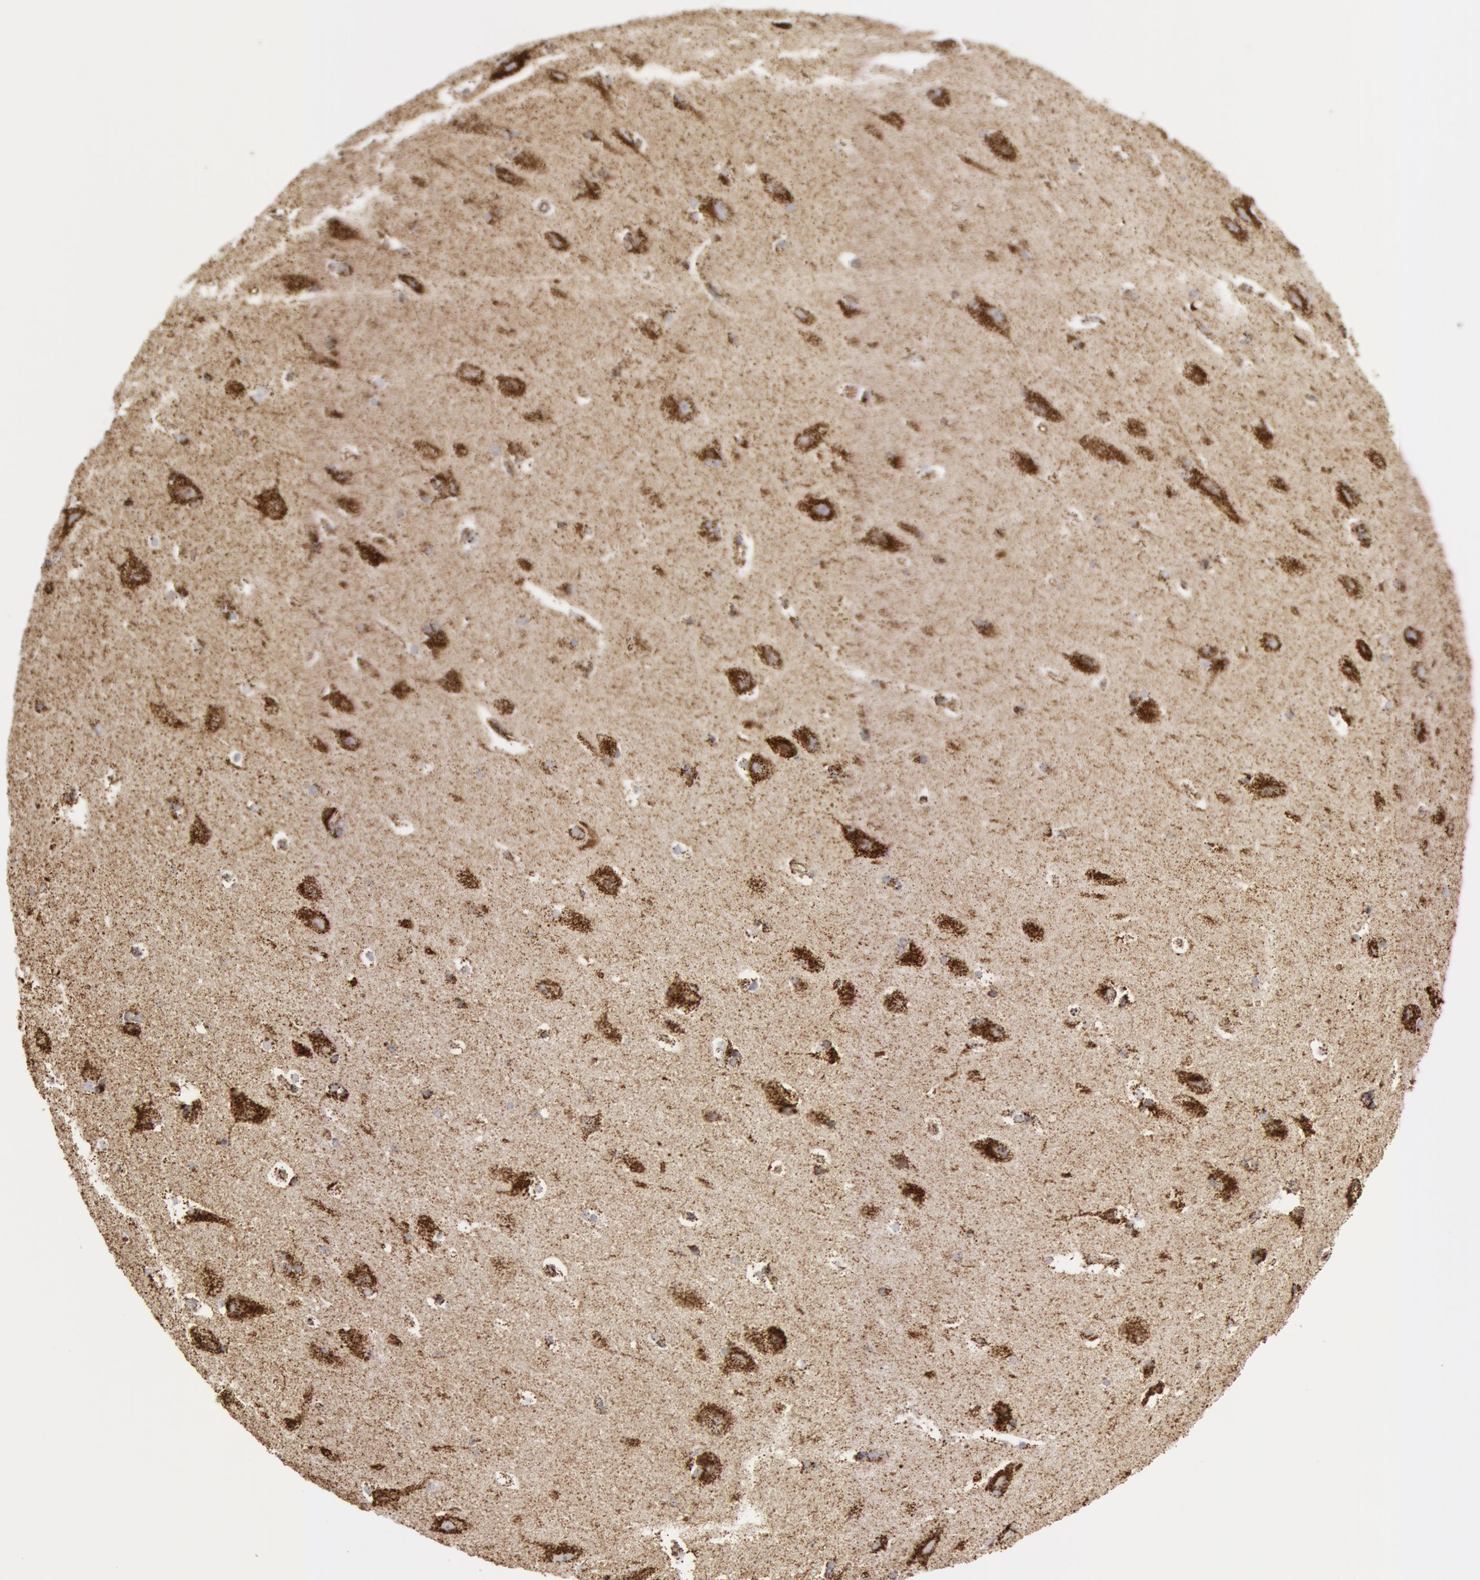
{"staining": {"intensity": "moderate", "quantity": "25%-75%", "location": "cytoplasmic/membranous"}, "tissue": "hippocampus", "cell_type": "Glial cells", "image_type": "normal", "snomed": [{"axis": "morphology", "description": "Normal tissue, NOS"}, {"axis": "topography", "description": "Hippocampus"}], "caption": "Glial cells reveal medium levels of moderate cytoplasmic/membranous positivity in approximately 25%-75% of cells in benign human hippocampus. The protein of interest is shown in brown color, while the nuclei are stained blue.", "gene": "ATP5F1B", "patient": {"sex": "female", "age": 19}}